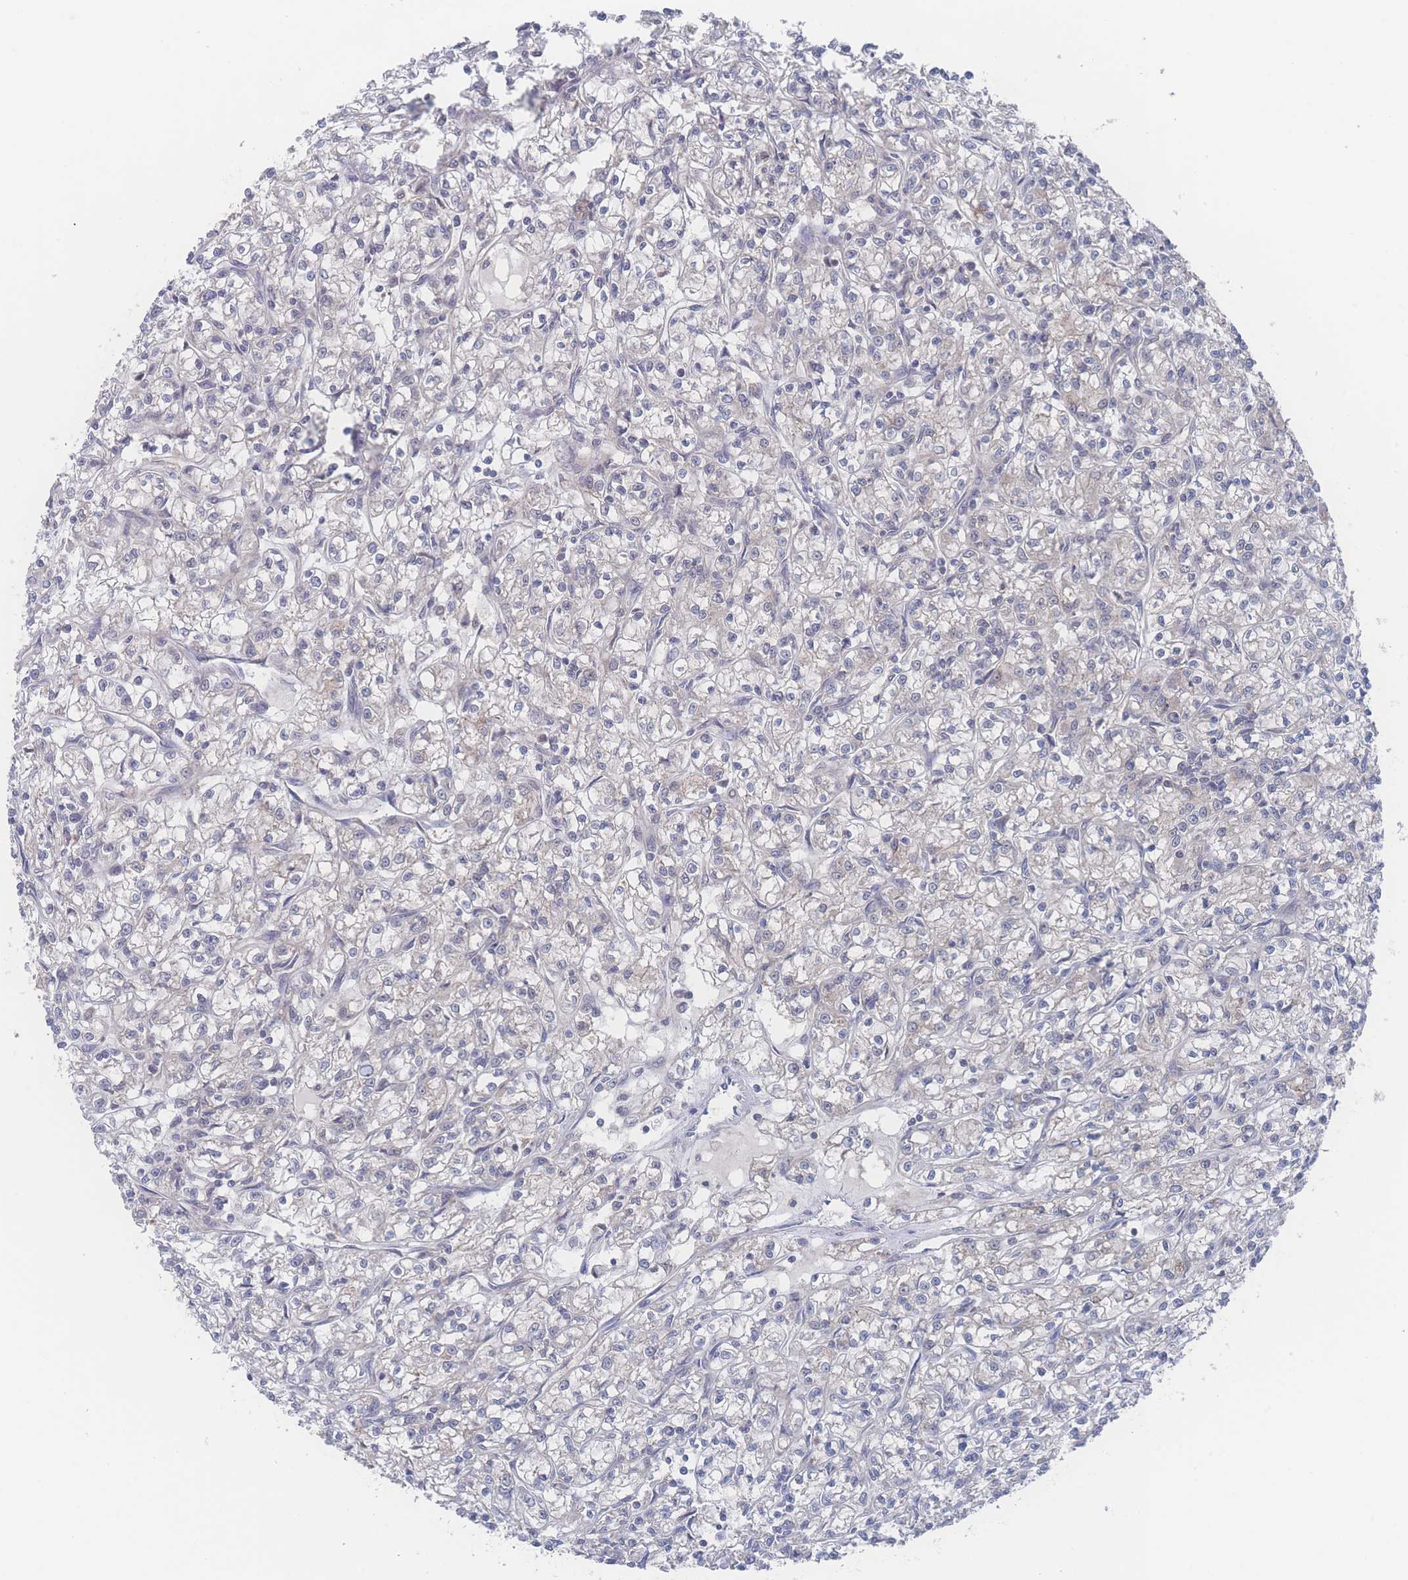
{"staining": {"intensity": "negative", "quantity": "none", "location": "none"}, "tissue": "renal cancer", "cell_type": "Tumor cells", "image_type": "cancer", "snomed": [{"axis": "morphology", "description": "Adenocarcinoma, NOS"}, {"axis": "topography", "description": "Kidney"}], "caption": "Tumor cells are negative for brown protein staining in renal adenocarcinoma. (DAB (3,3'-diaminobenzidine) immunohistochemistry visualized using brightfield microscopy, high magnification).", "gene": "NBEAL1", "patient": {"sex": "female", "age": 59}}